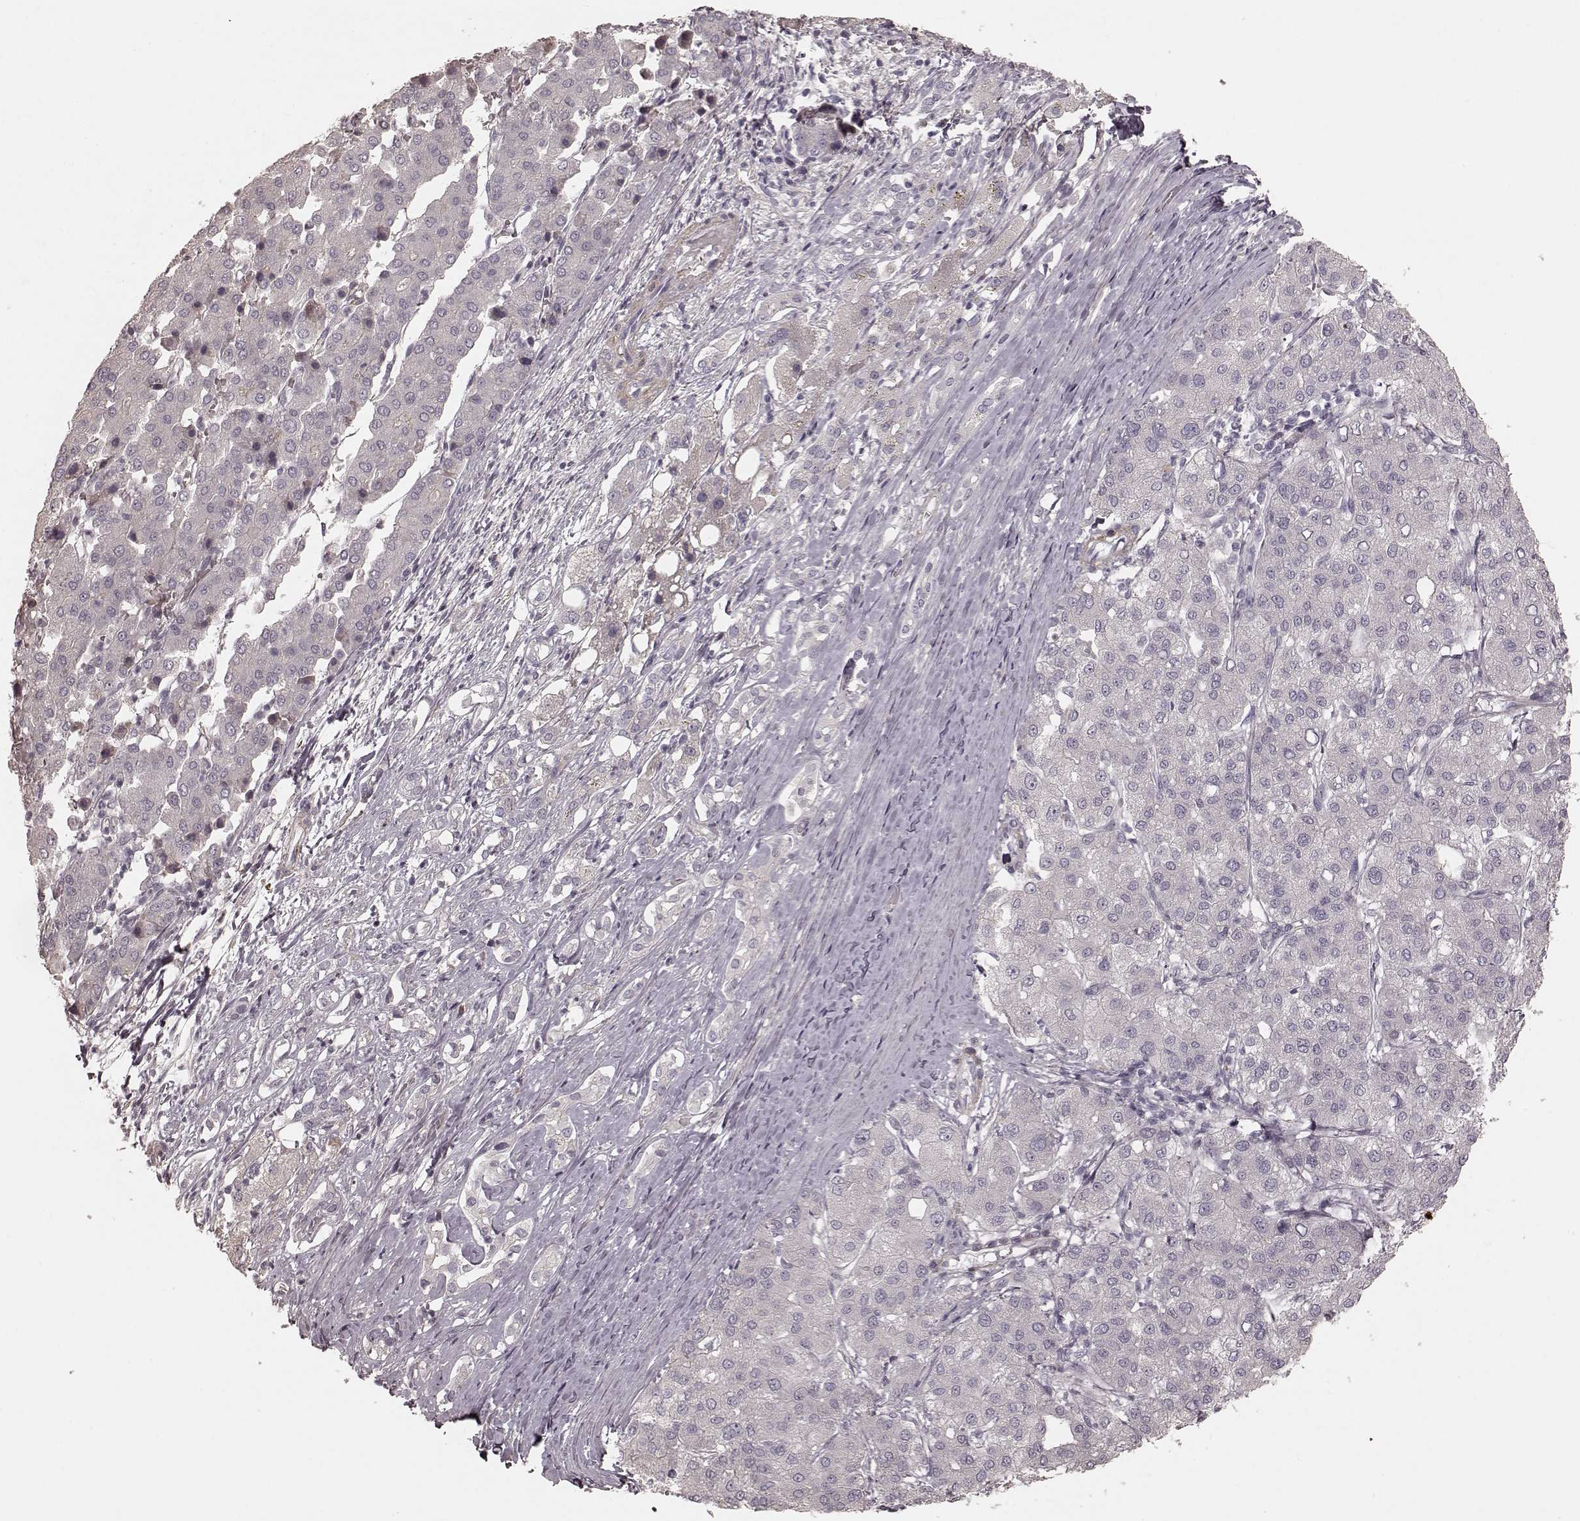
{"staining": {"intensity": "negative", "quantity": "none", "location": "none"}, "tissue": "liver cancer", "cell_type": "Tumor cells", "image_type": "cancer", "snomed": [{"axis": "morphology", "description": "Carcinoma, Hepatocellular, NOS"}, {"axis": "topography", "description": "Liver"}], "caption": "High power microscopy photomicrograph of an immunohistochemistry (IHC) image of hepatocellular carcinoma (liver), revealing no significant expression in tumor cells. The staining was performed using DAB (3,3'-diaminobenzidine) to visualize the protein expression in brown, while the nuclei were stained in blue with hematoxylin (Magnification: 20x).", "gene": "KCNJ9", "patient": {"sex": "male", "age": 65}}